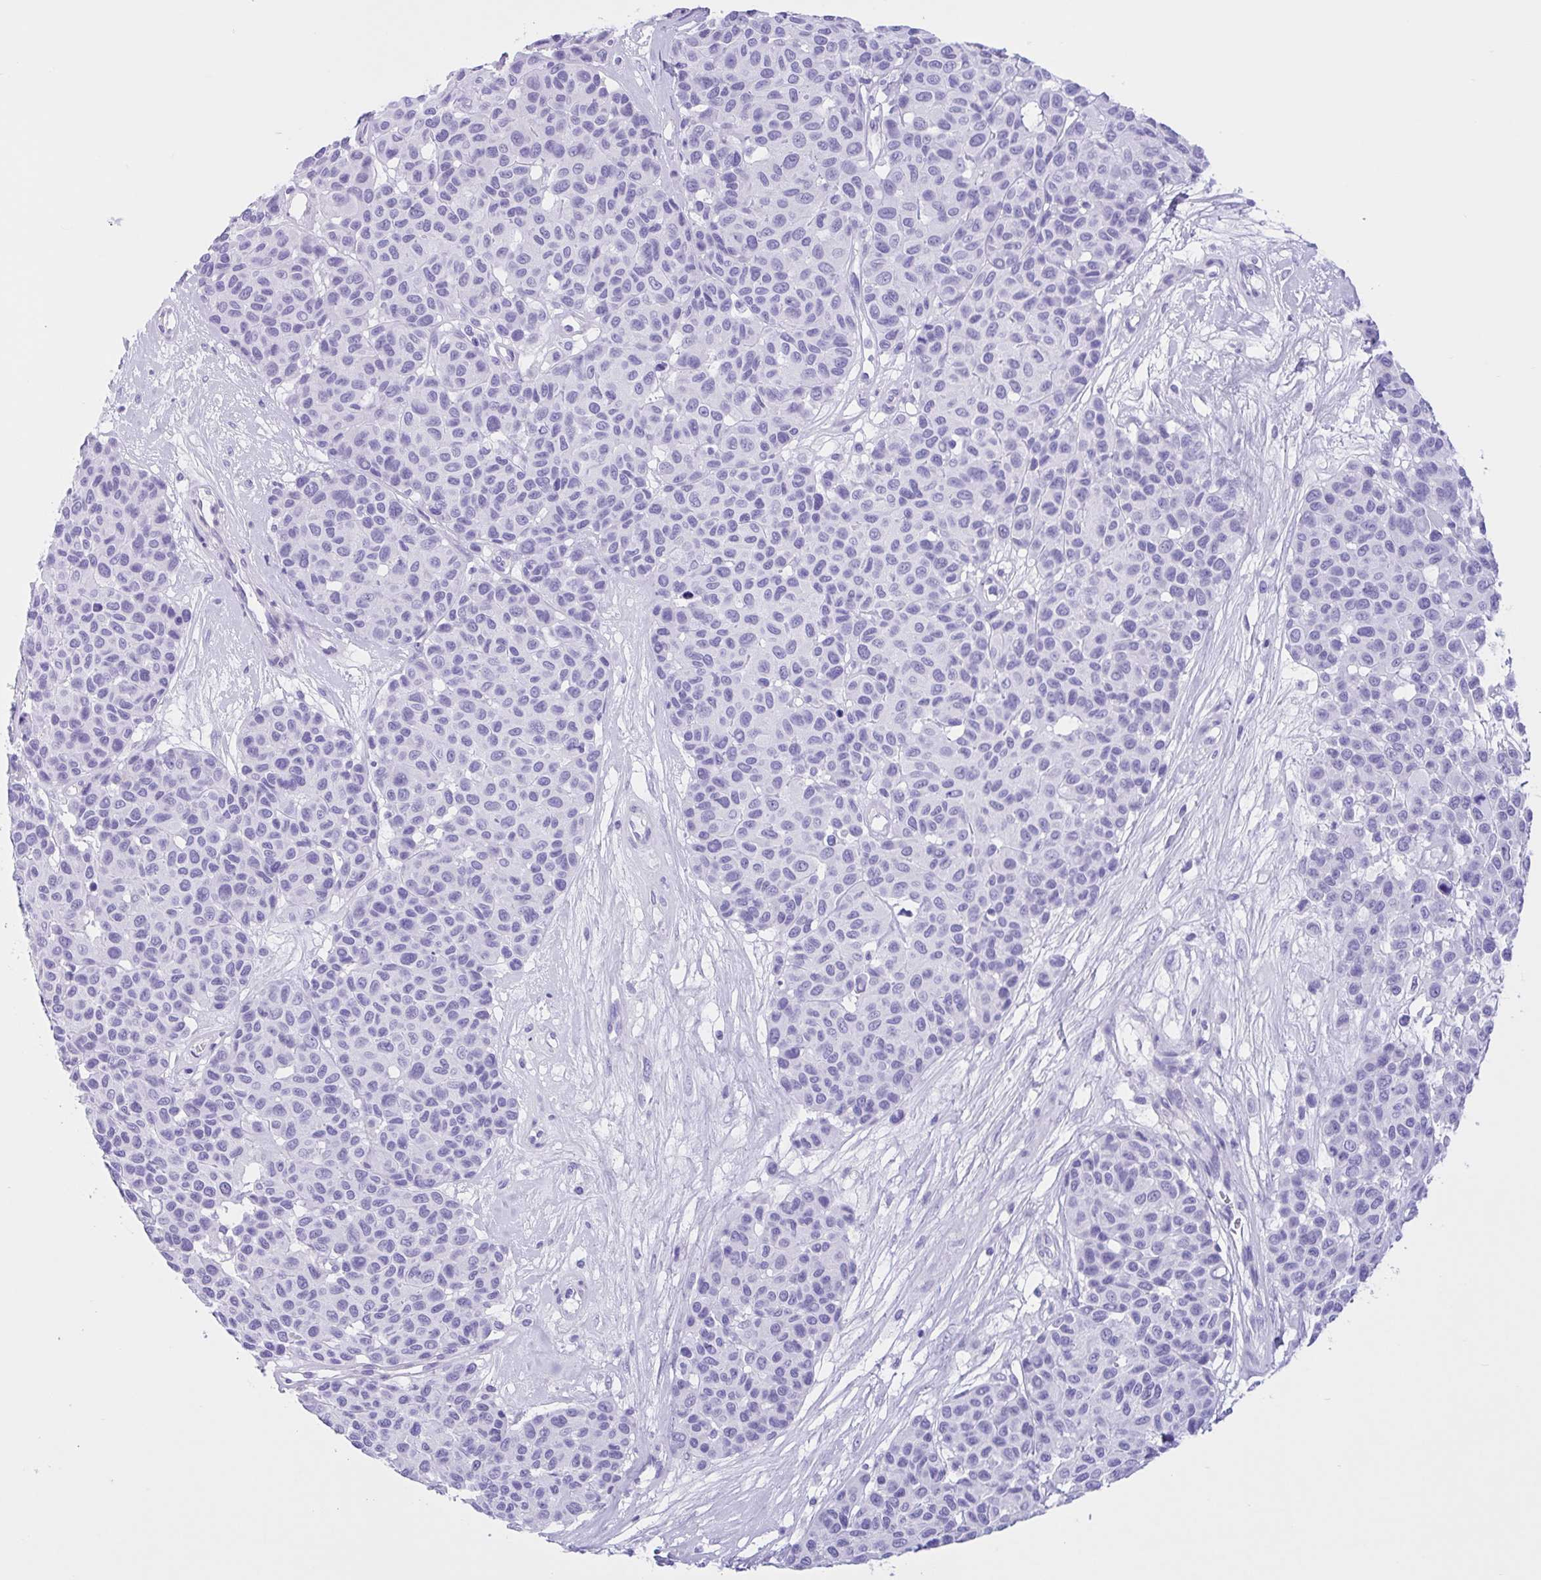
{"staining": {"intensity": "negative", "quantity": "none", "location": "none"}, "tissue": "melanoma", "cell_type": "Tumor cells", "image_type": "cancer", "snomed": [{"axis": "morphology", "description": "Malignant melanoma, NOS"}, {"axis": "topography", "description": "Skin"}], "caption": "This image is of melanoma stained with immunohistochemistry (IHC) to label a protein in brown with the nuclei are counter-stained blue. There is no staining in tumor cells.", "gene": "IAPP", "patient": {"sex": "female", "age": 66}}